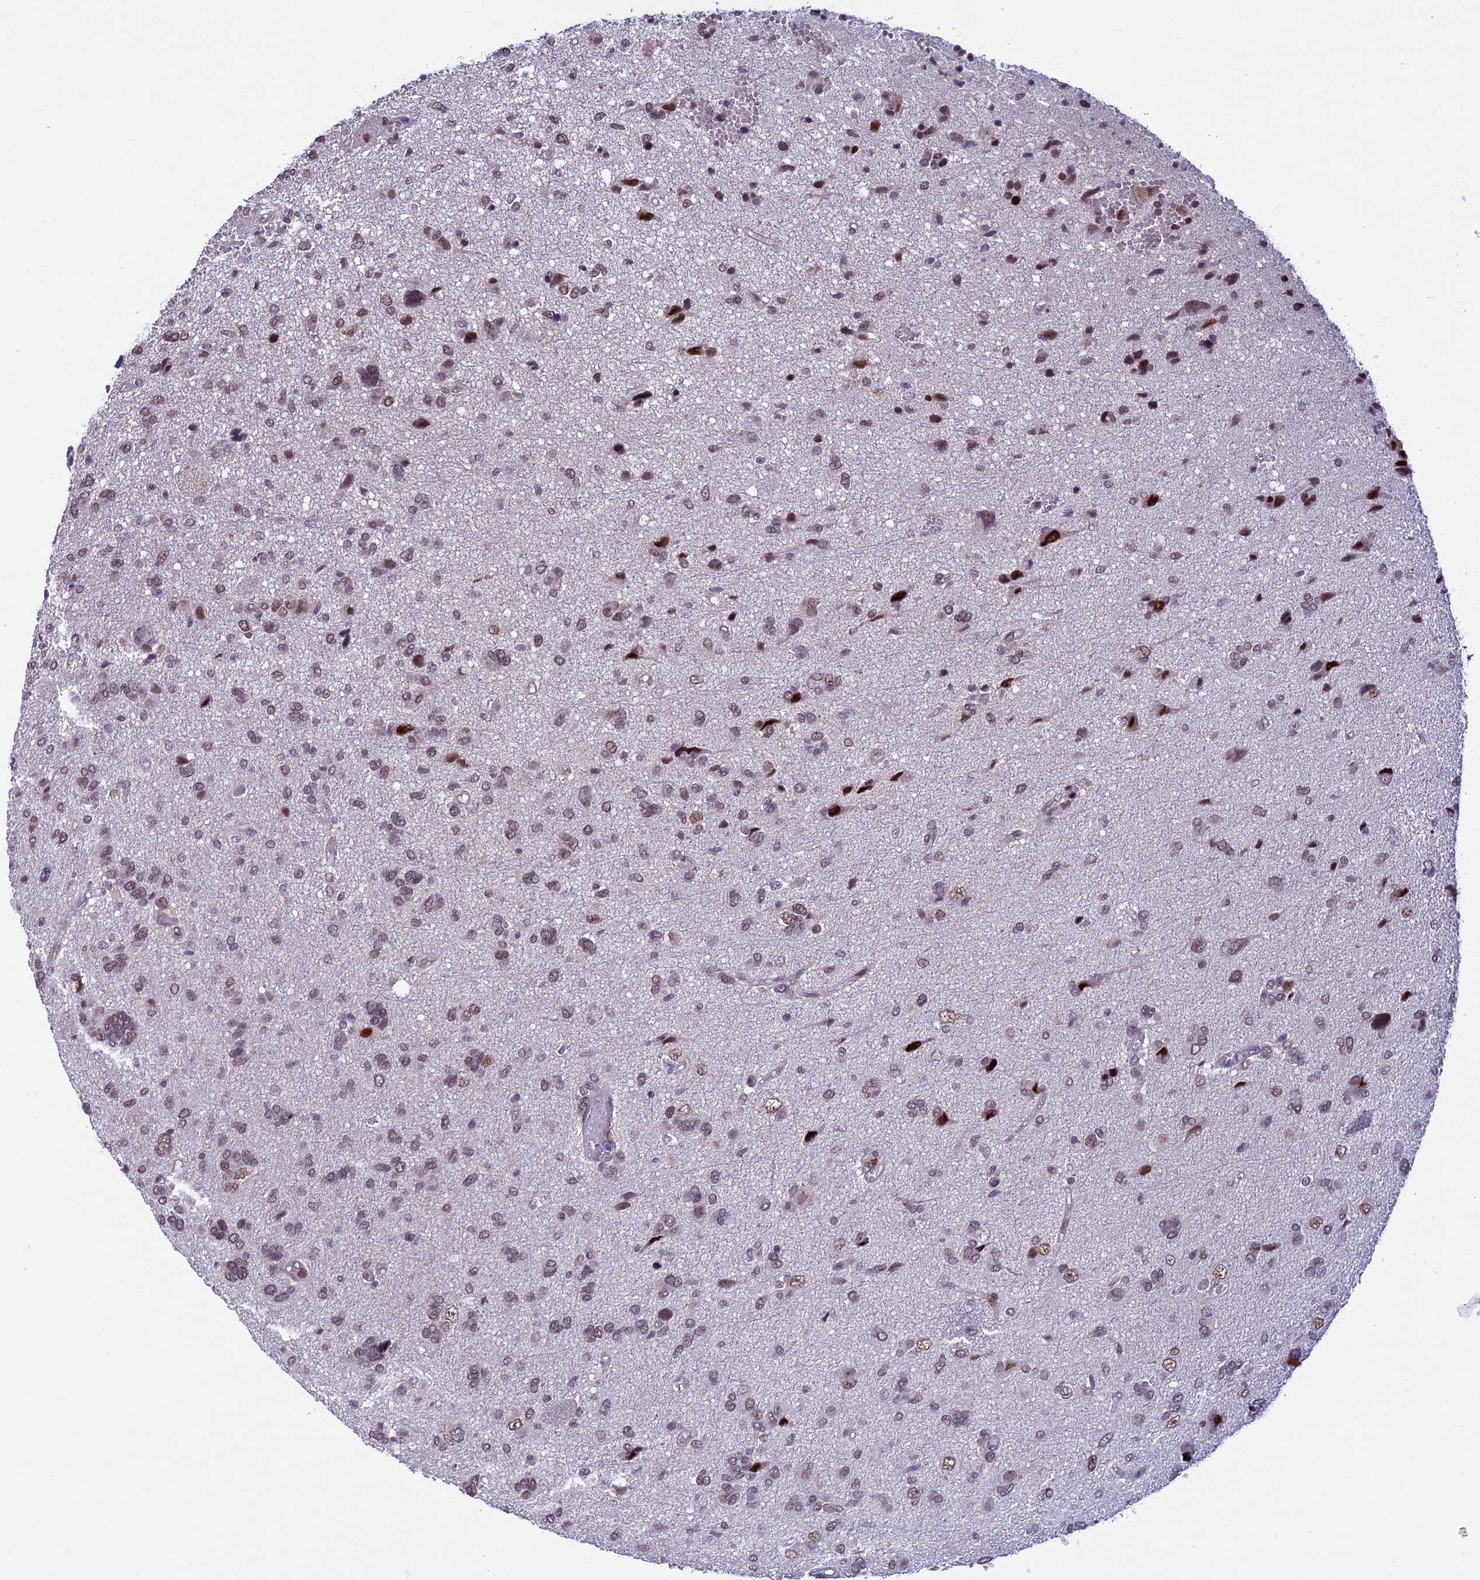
{"staining": {"intensity": "weak", "quantity": ">75%", "location": "nuclear"}, "tissue": "glioma", "cell_type": "Tumor cells", "image_type": "cancer", "snomed": [{"axis": "morphology", "description": "Glioma, malignant, High grade"}, {"axis": "topography", "description": "Brain"}], "caption": "This image exhibits glioma stained with immunohistochemistry to label a protein in brown. The nuclear of tumor cells show weak positivity for the protein. Nuclei are counter-stained blue.", "gene": "TCP11L2", "patient": {"sex": "female", "age": 59}}